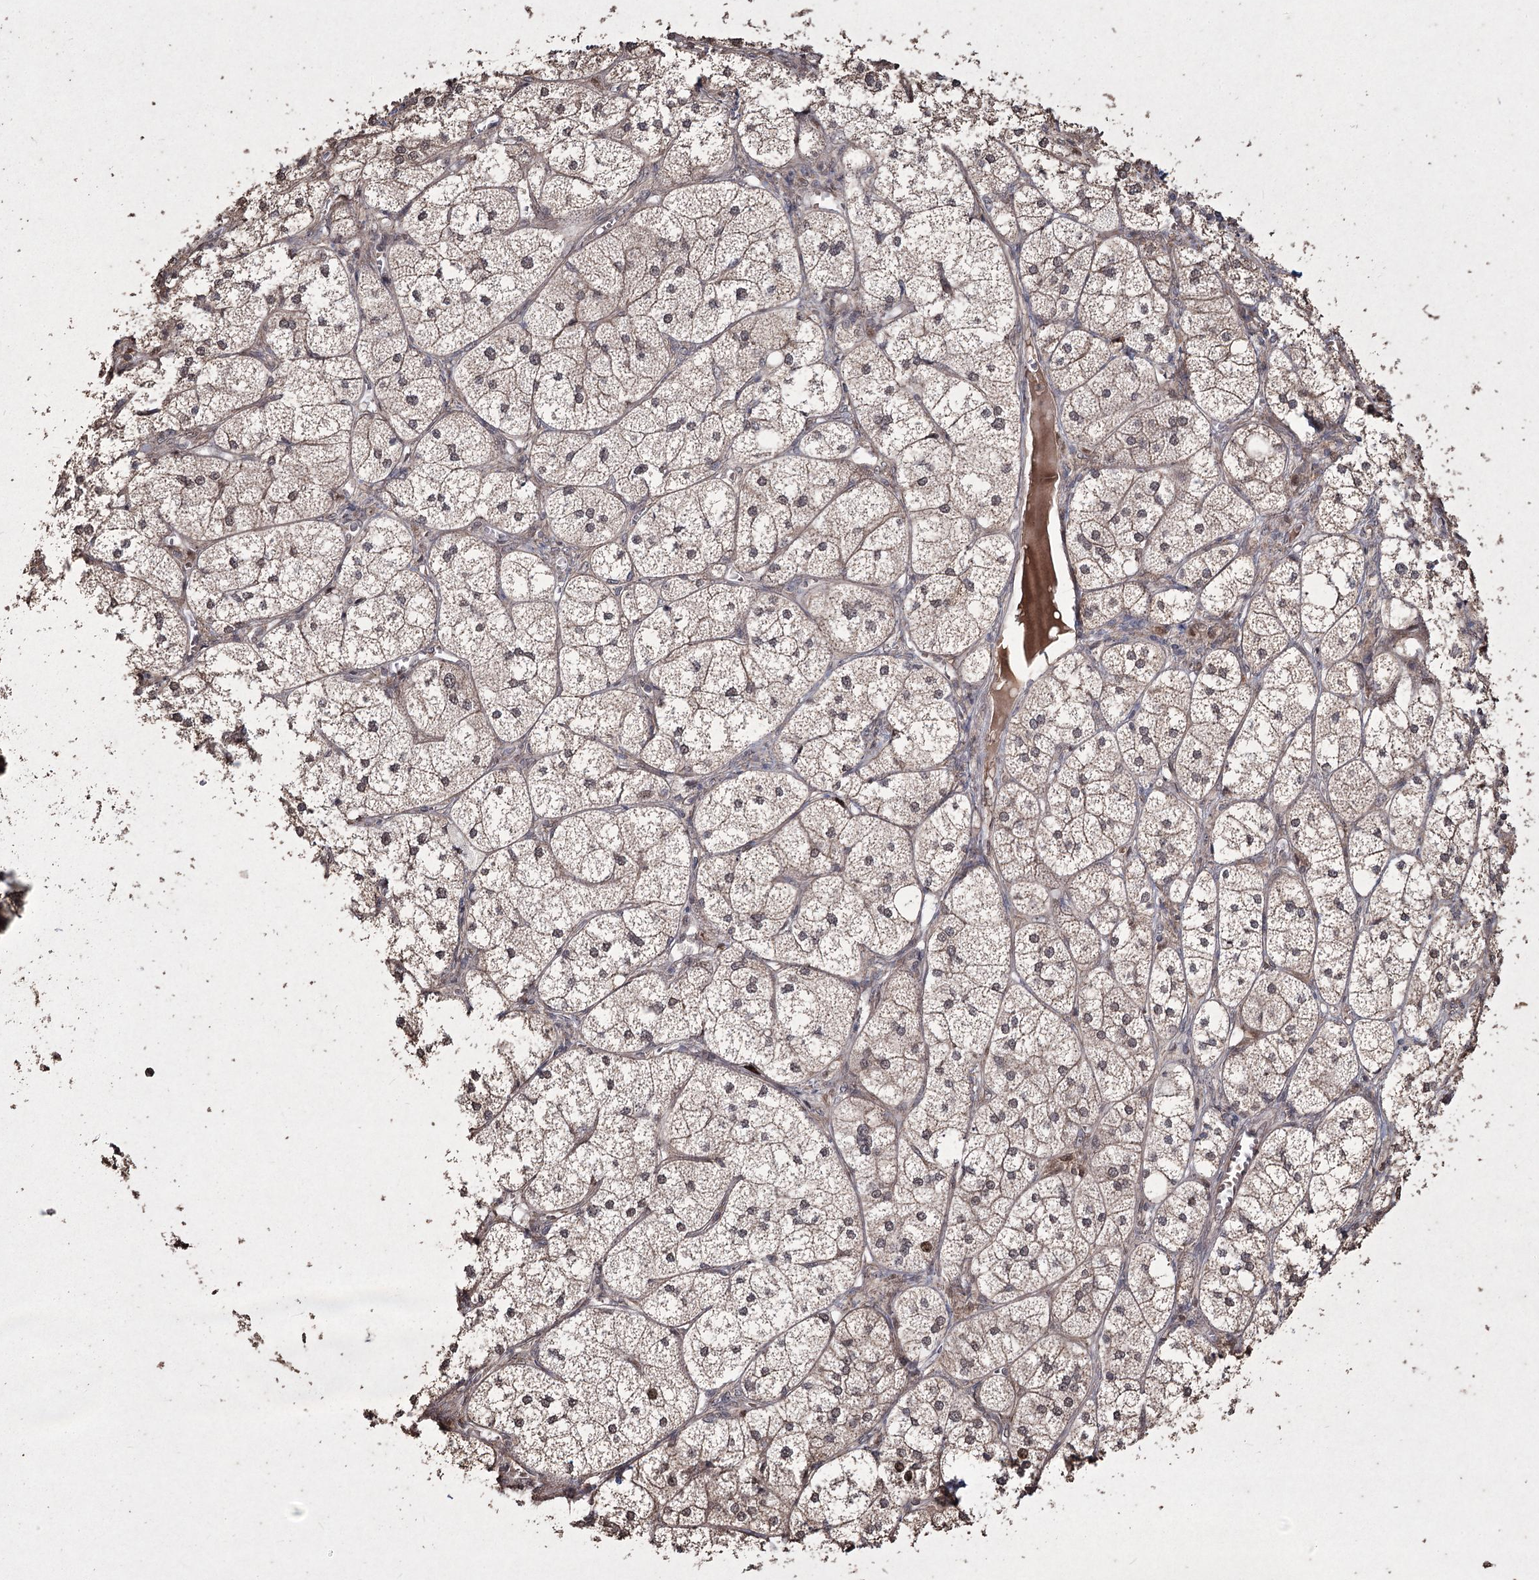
{"staining": {"intensity": "moderate", "quantity": "25%-75%", "location": "cytoplasmic/membranous,nuclear"}, "tissue": "adrenal gland", "cell_type": "Glandular cells", "image_type": "normal", "snomed": [{"axis": "morphology", "description": "Normal tissue, NOS"}, {"axis": "topography", "description": "Adrenal gland"}], "caption": "This is an image of immunohistochemistry staining of normal adrenal gland, which shows moderate expression in the cytoplasmic/membranous,nuclear of glandular cells.", "gene": "PRC1", "patient": {"sex": "female", "age": 61}}